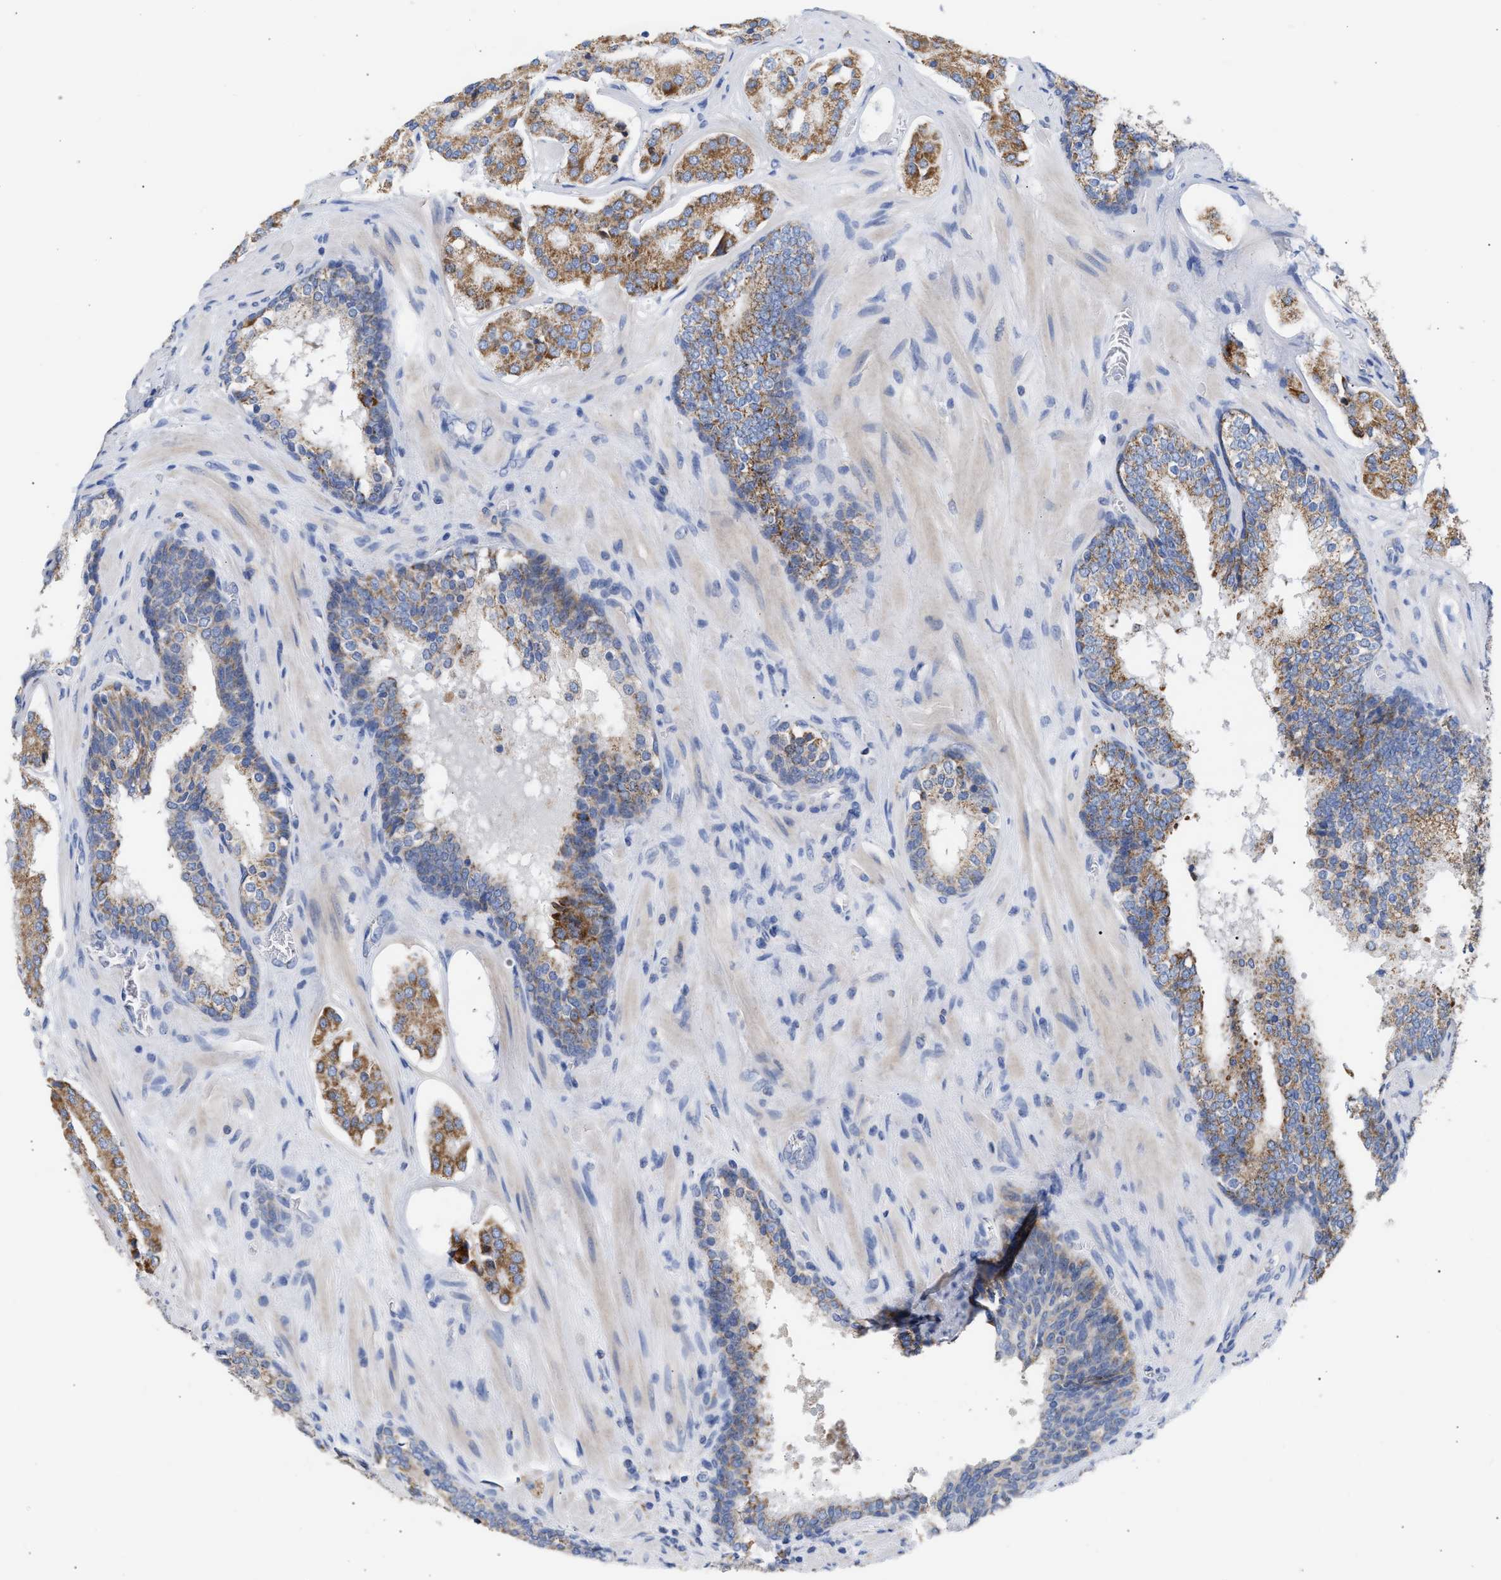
{"staining": {"intensity": "moderate", "quantity": ">75%", "location": "cytoplasmic/membranous"}, "tissue": "prostate cancer", "cell_type": "Tumor cells", "image_type": "cancer", "snomed": [{"axis": "morphology", "description": "Adenocarcinoma, High grade"}, {"axis": "topography", "description": "Prostate"}], "caption": "Immunohistochemical staining of prostate cancer (high-grade adenocarcinoma) shows medium levels of moderate cytoplasmic/membranous staining in approximately >75% of tumor cells.", "gene": "ACOT13", "patient": {"sex": "male", "age": 60}}